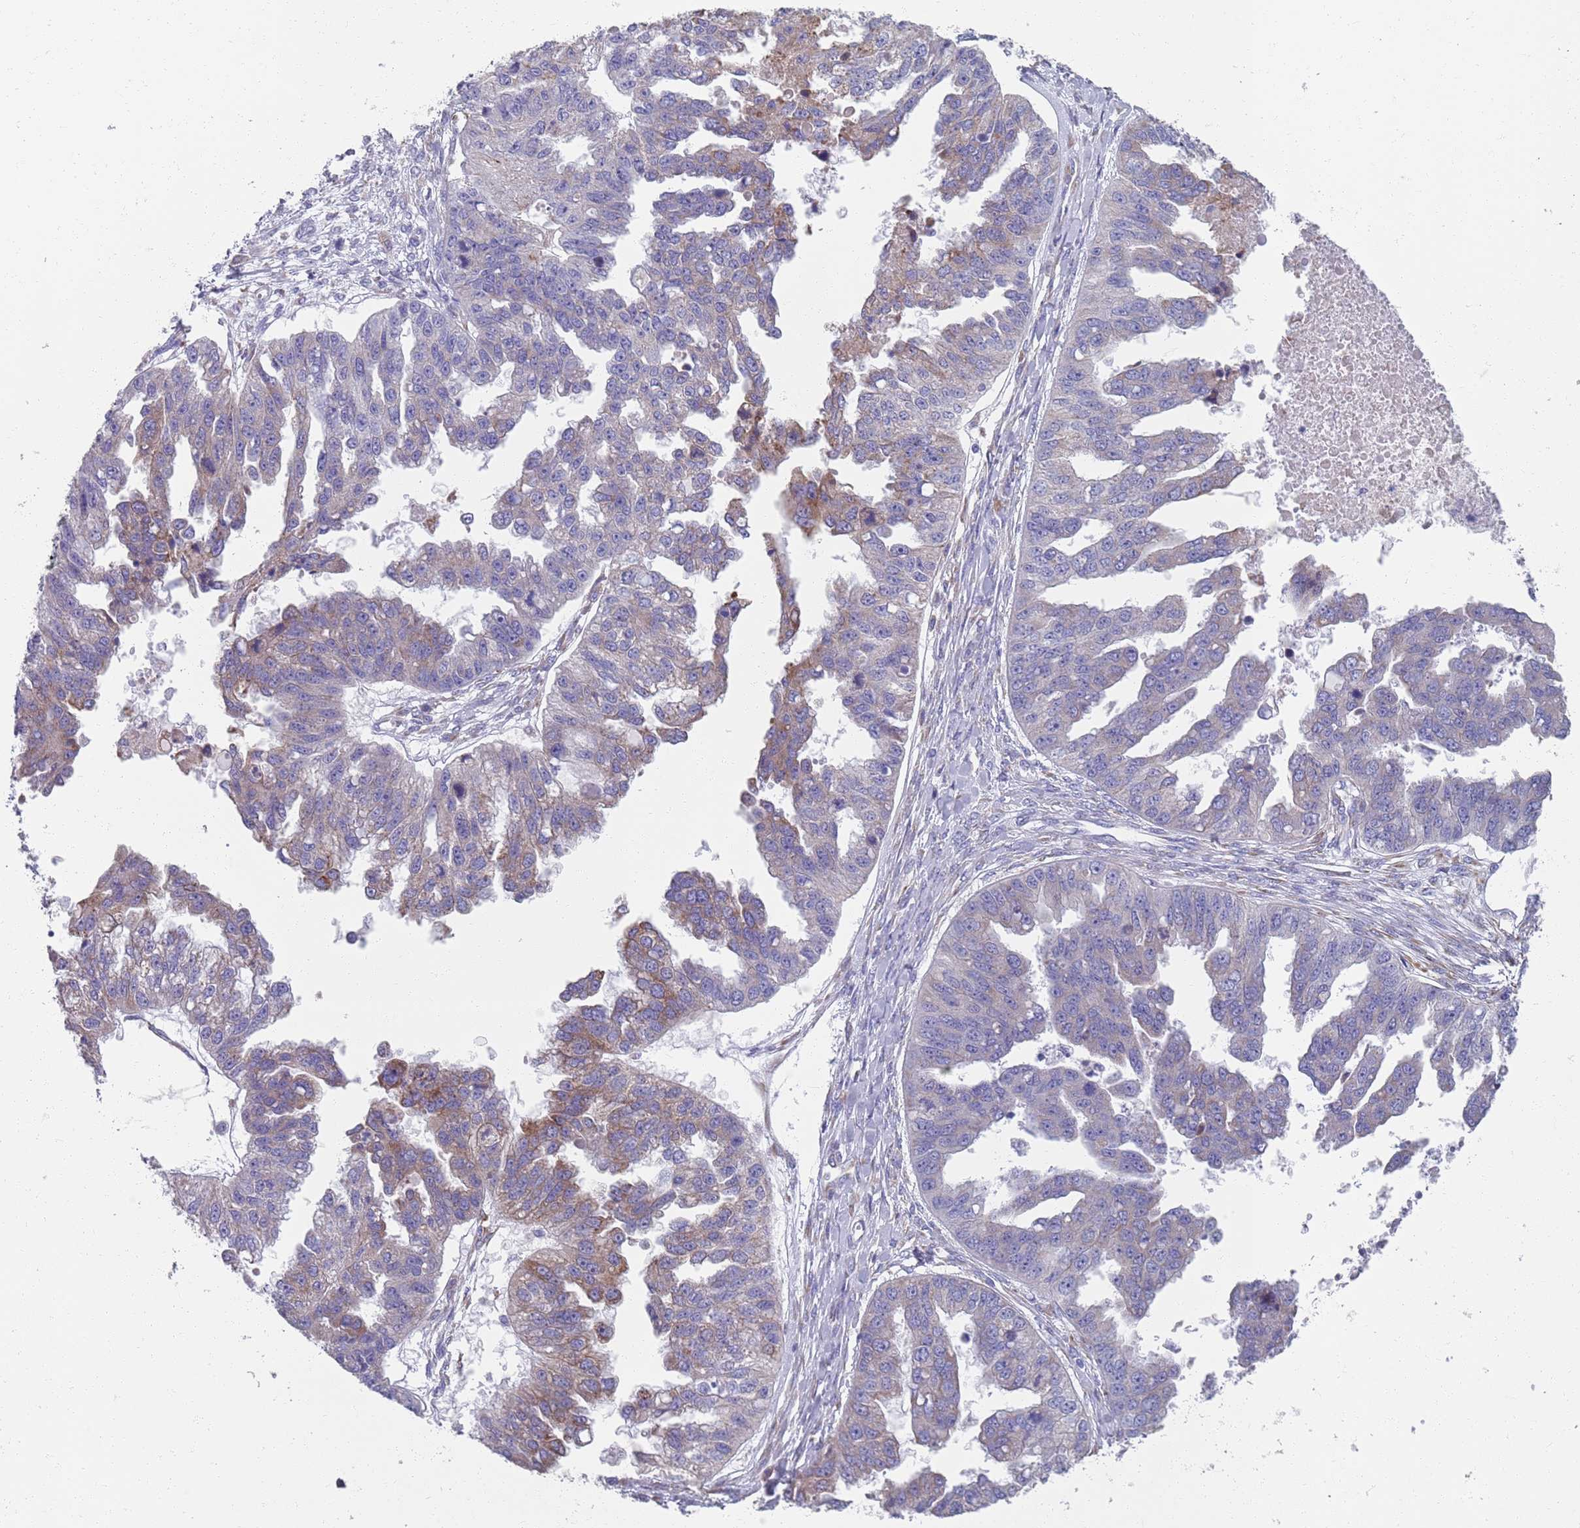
{"staining": {"intensity": "moderate", "quantity": "<25%", "location": "cytoplasmic/membranous"}, "tissue": "ovarian cancer", "cell_type": "Tumor cells", "image_type": "cancer", "snomed": [{"axis": "morphology", "description": "Cystadenocarcinoma, serous, NOS"}, {"axis": "topography", "description": "Ovary"}], "caption": "IHC of human ovarian cancer displays low levels of moderate cytoplasmic/membranous positivity in approximately <25% of tumor cells.", "gene": "PLOD1", "patient": {"sex": "female", "age": 58}}